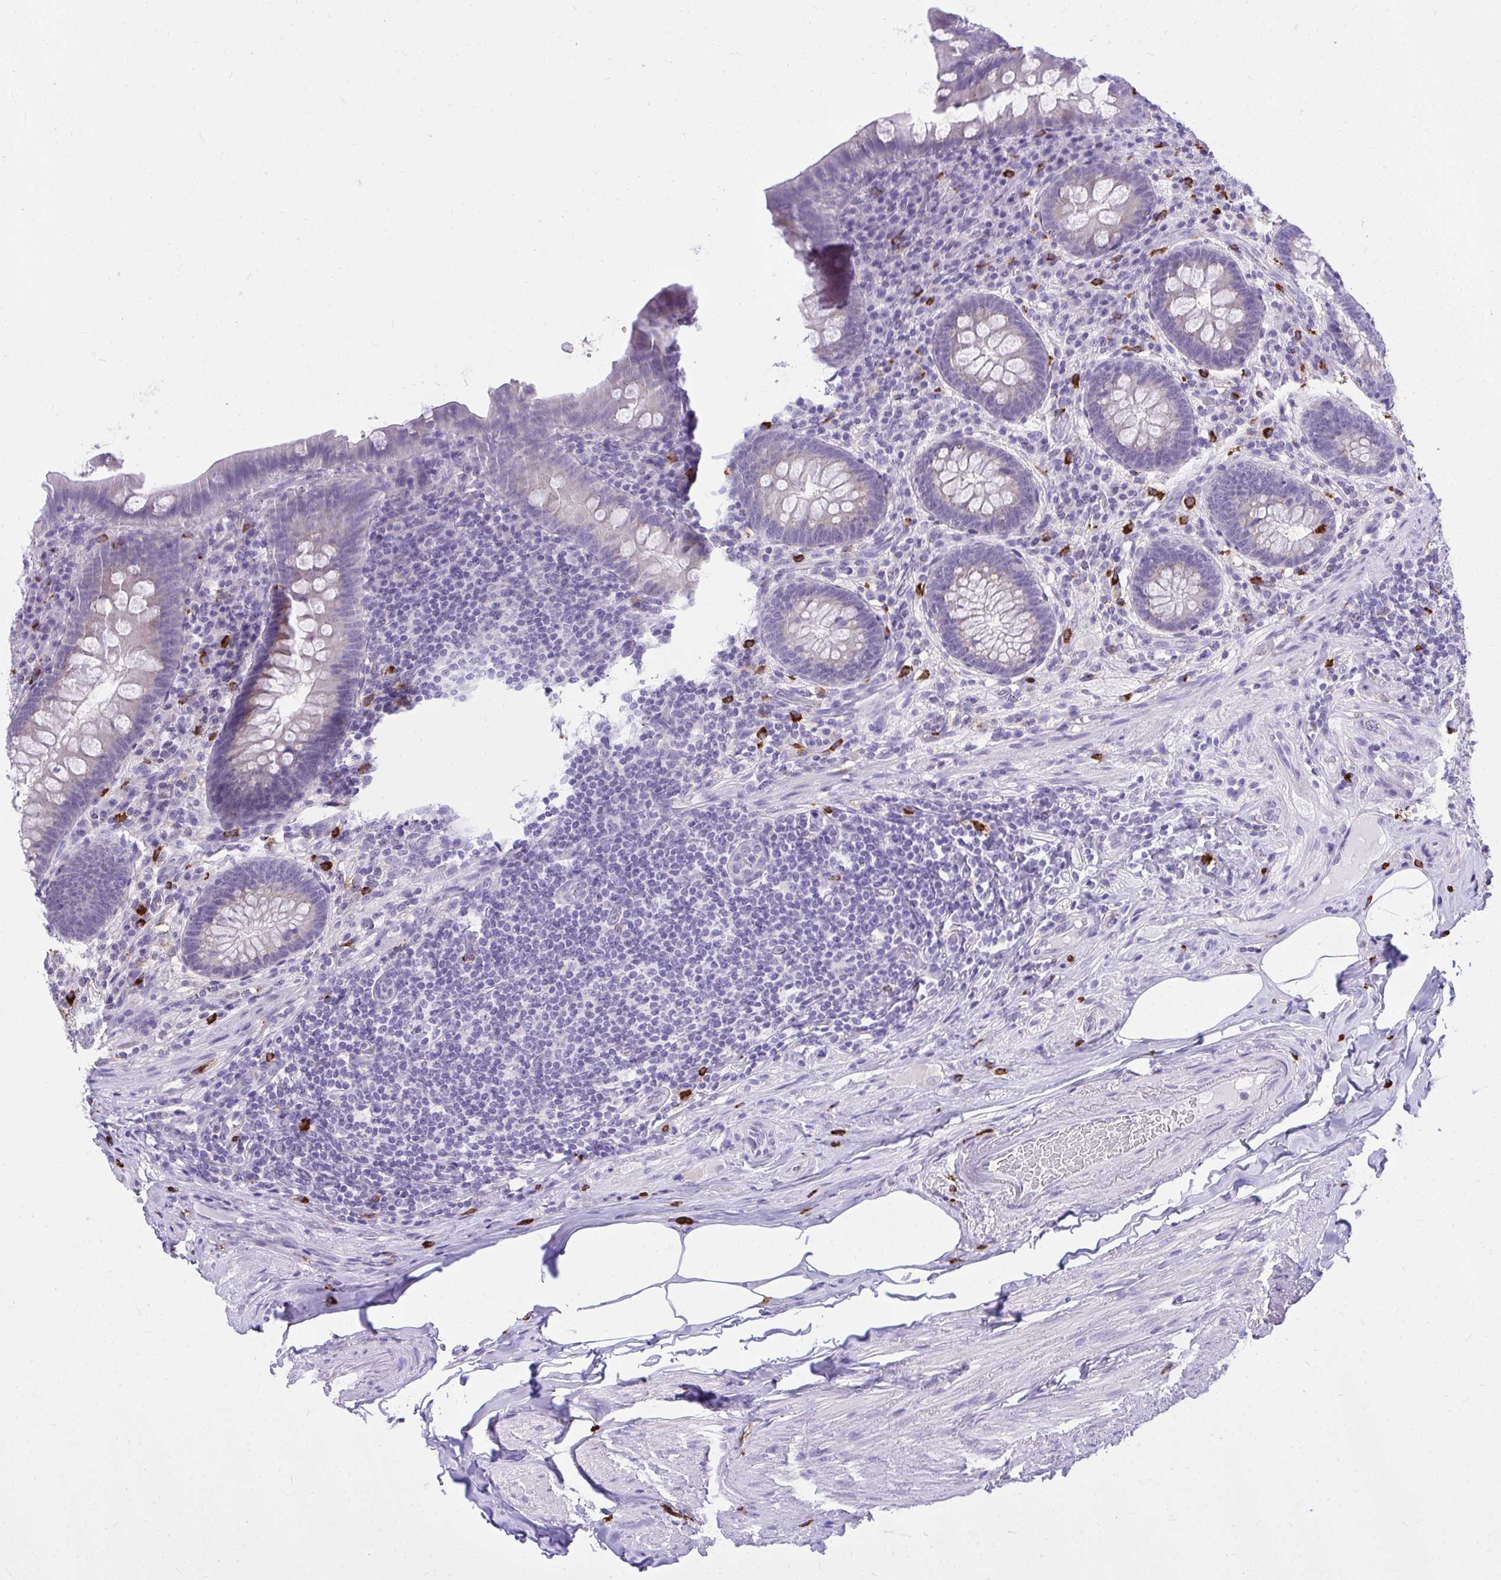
{"staining": {"intensity": "negative", "quantity": "none", "location": "none"}, "tissue": "appendix", "cell_type": "Glandular cells", "image_type": "normal", "snomed": [{"axis": "morphology", "description": "Normal tissue, NOS"}, {"axis": "topography", "description": "Appendix"}], "caption": "The immunohistochemistry image has no significant staining in glandular cells of appendix. Brightfield microscopy of immunohistochemistry (IHC) stained with DAB (3,3'-diaminobenzidine) (brown) and hematoxylin (blue), captured at high magnification.", "gene": "PSD", "patient": {"sex": "male", "age": 71}}